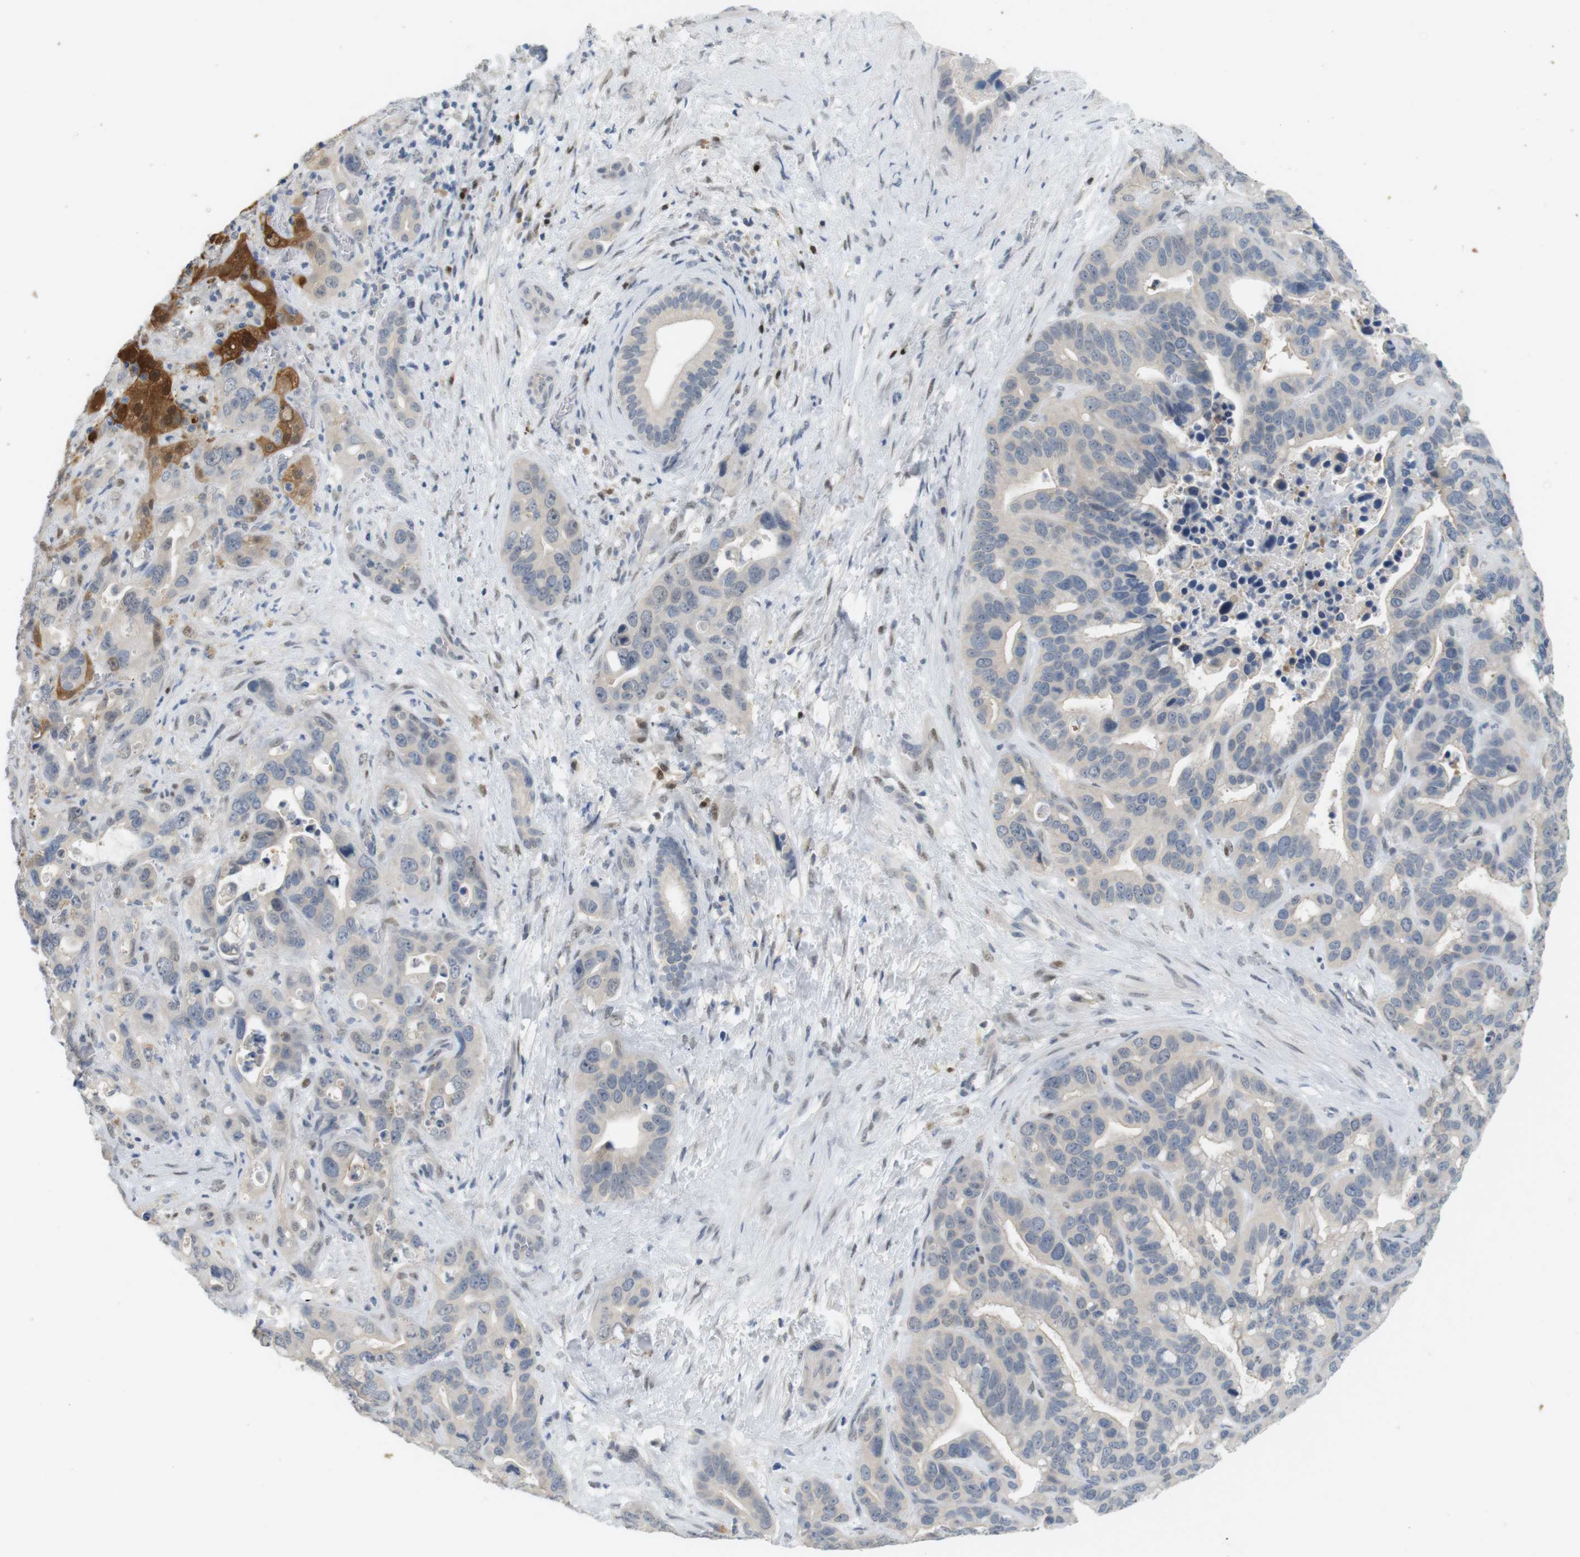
{"staining": {"intensity": "negative", "quantity": "none", "location": "none"}, "tissue": "liver cancer", "cell_type": "Tumor cells", "image_type": "cancer", "snomed": [{"axis": "morphology", "description": "Cholangiocarcinoma"}, {"axis": "topography", "description": "Liver"}], "caption": "Tumor cells show no significant protein positivity in liver cancer.", "gene": "CREB3L2", "patient": {"sex": "female", "age": 65}}